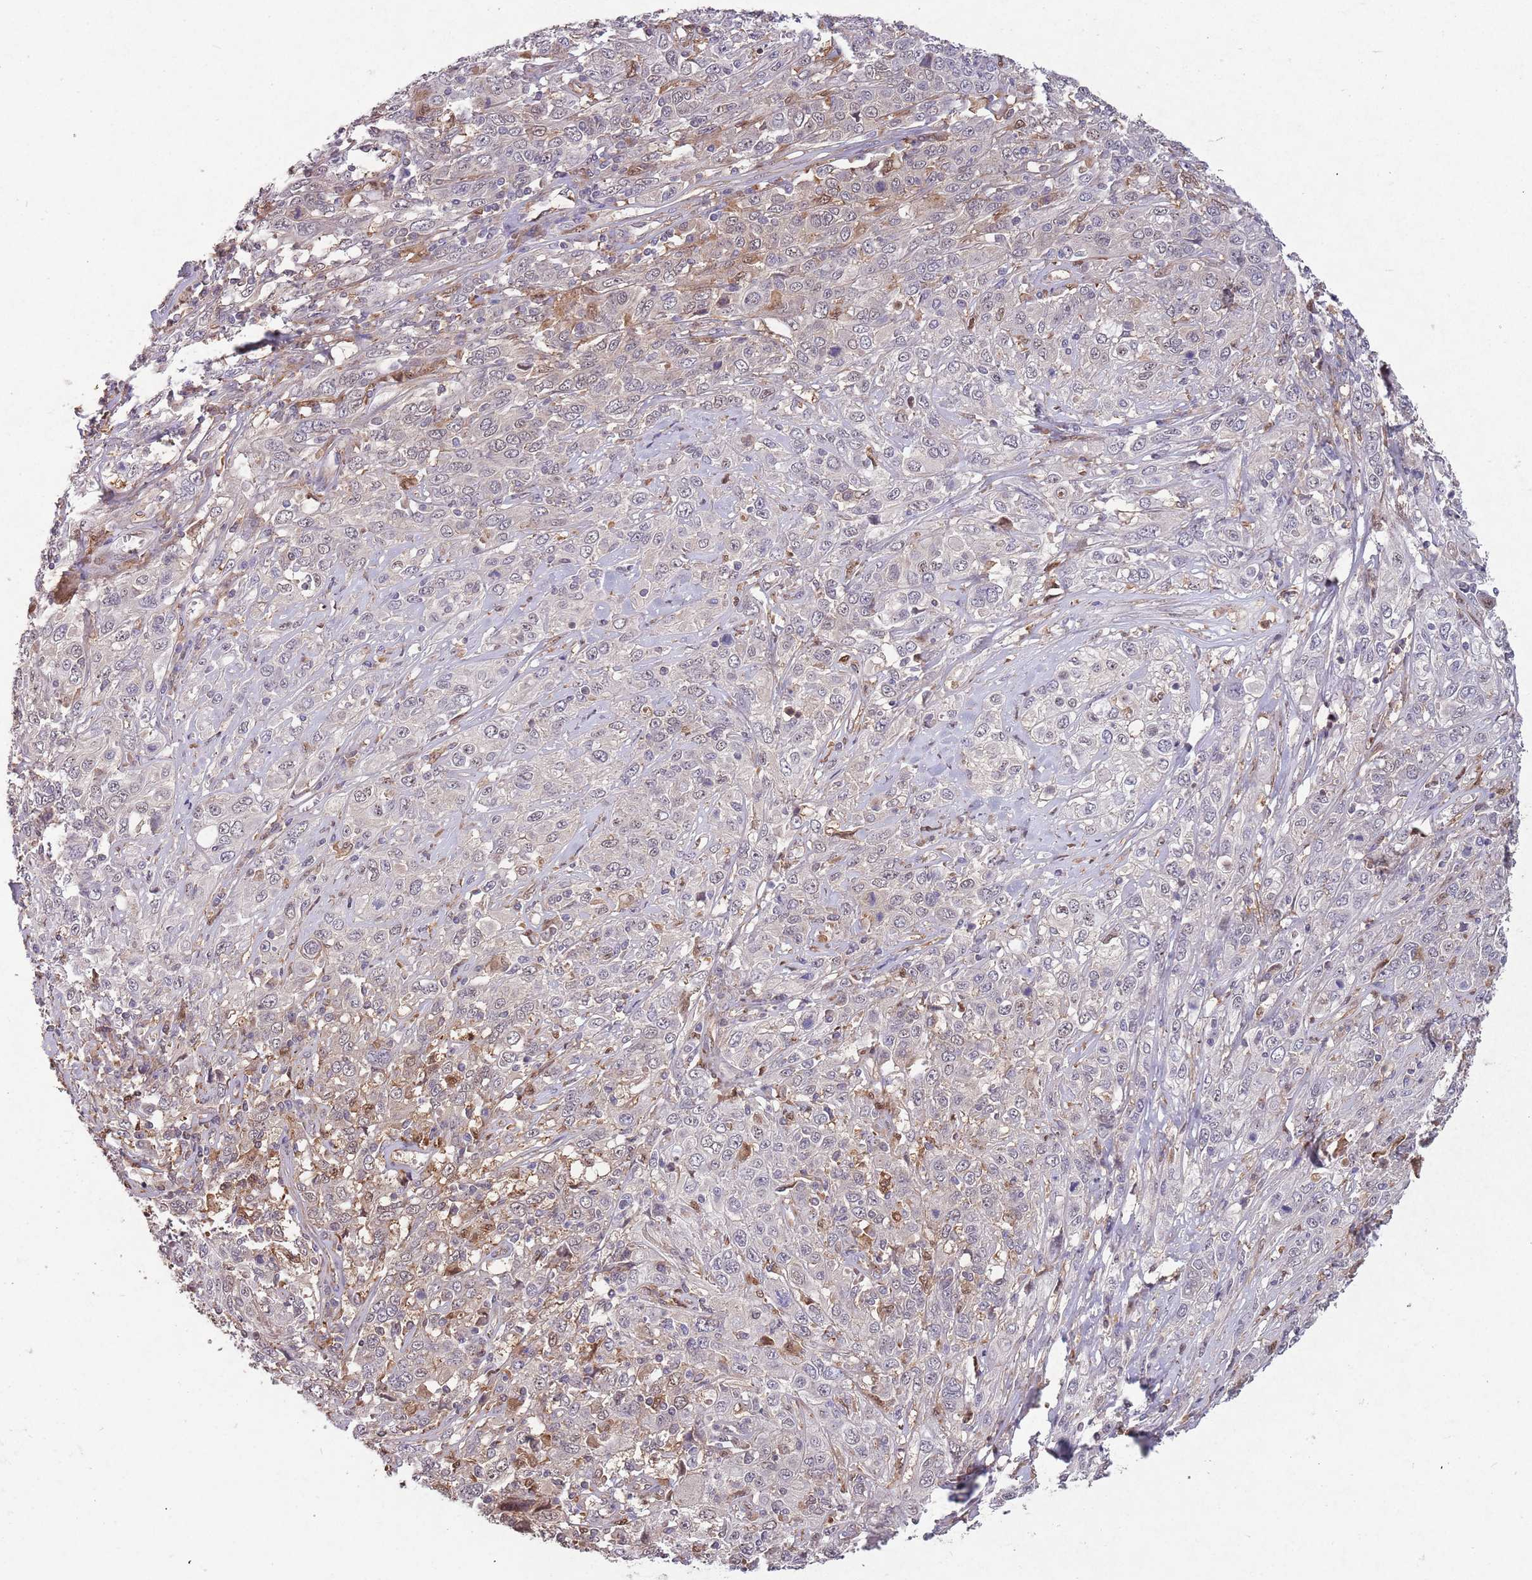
{"staining": {"intensity": "negative", "quantity": "none", "location": "none"}, "tissue": "cervical cancer", "cell_type": "Tumor cells", "image_type": "cancer", "snomed": [{"axis": "morphology", "description": "Squamous cell carcinoma, NOS"}, {"axis": "topography", "description": "Cervix"}], "caption": "This is an immunohistochemistry micrograph of squamous cell carcinoma (cervical). There is no expression in tumor cells.", "gene": "ZNF639", "patient": {"sex": "female", "age": 46}}